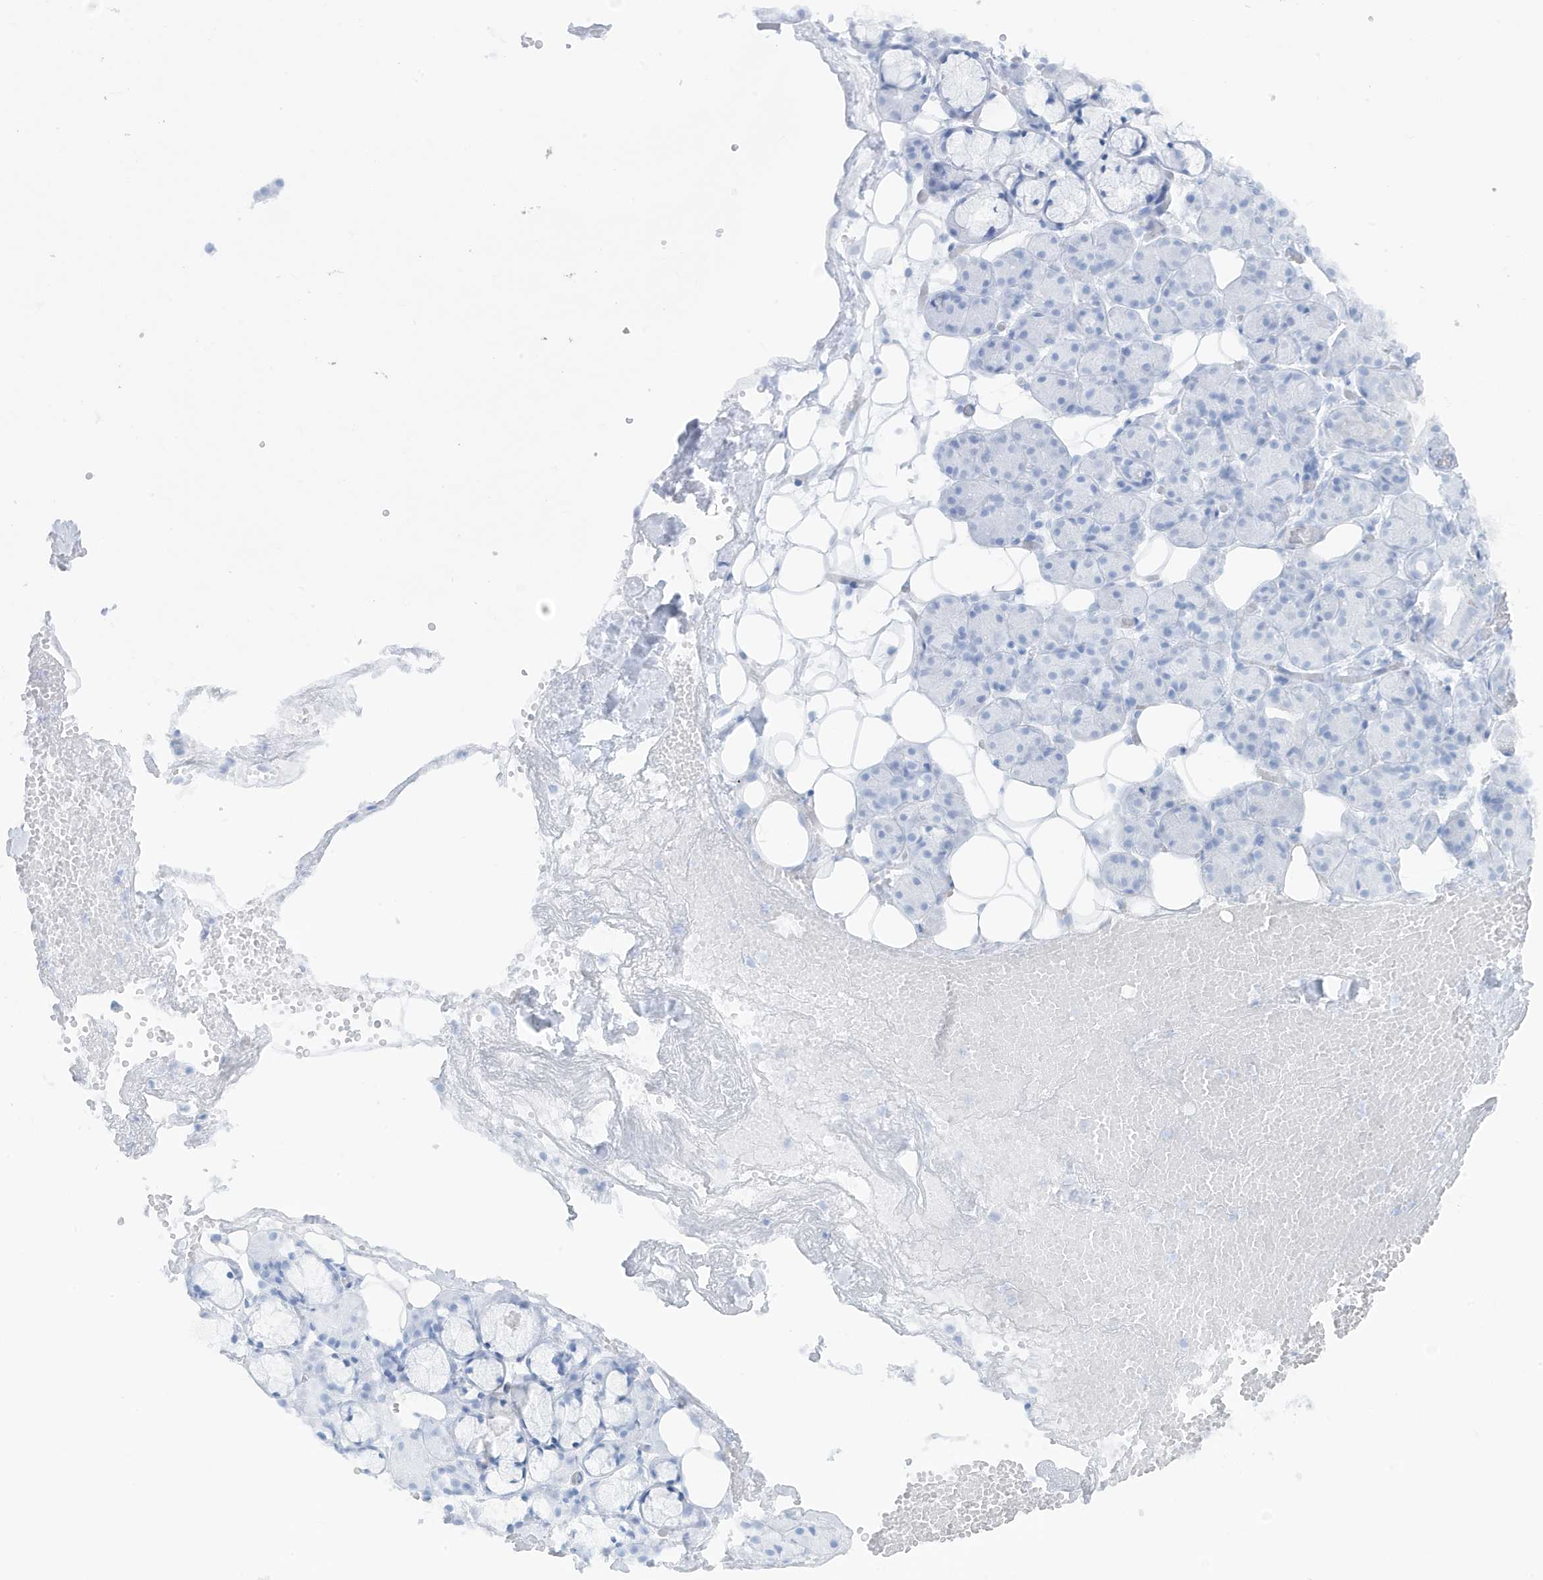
{"staining": {"intensity": "negative", "quantity": "none", "location": "none"}, "tissue": "salivary gland", "cell_type": "Glandular cells", "image_type": "normal", "snomed": [{"axis": "morphology", "description": "Normal tissue, NOS"}, {"axis": "topography", "description": "Salivary gland"}], "caption": "Salivary gland stained for a protein using immunohistochemistry reveals no positivity glandular cells.", "gene": "CHCHD4", "patient": {"sex": "male", "age": 63}}